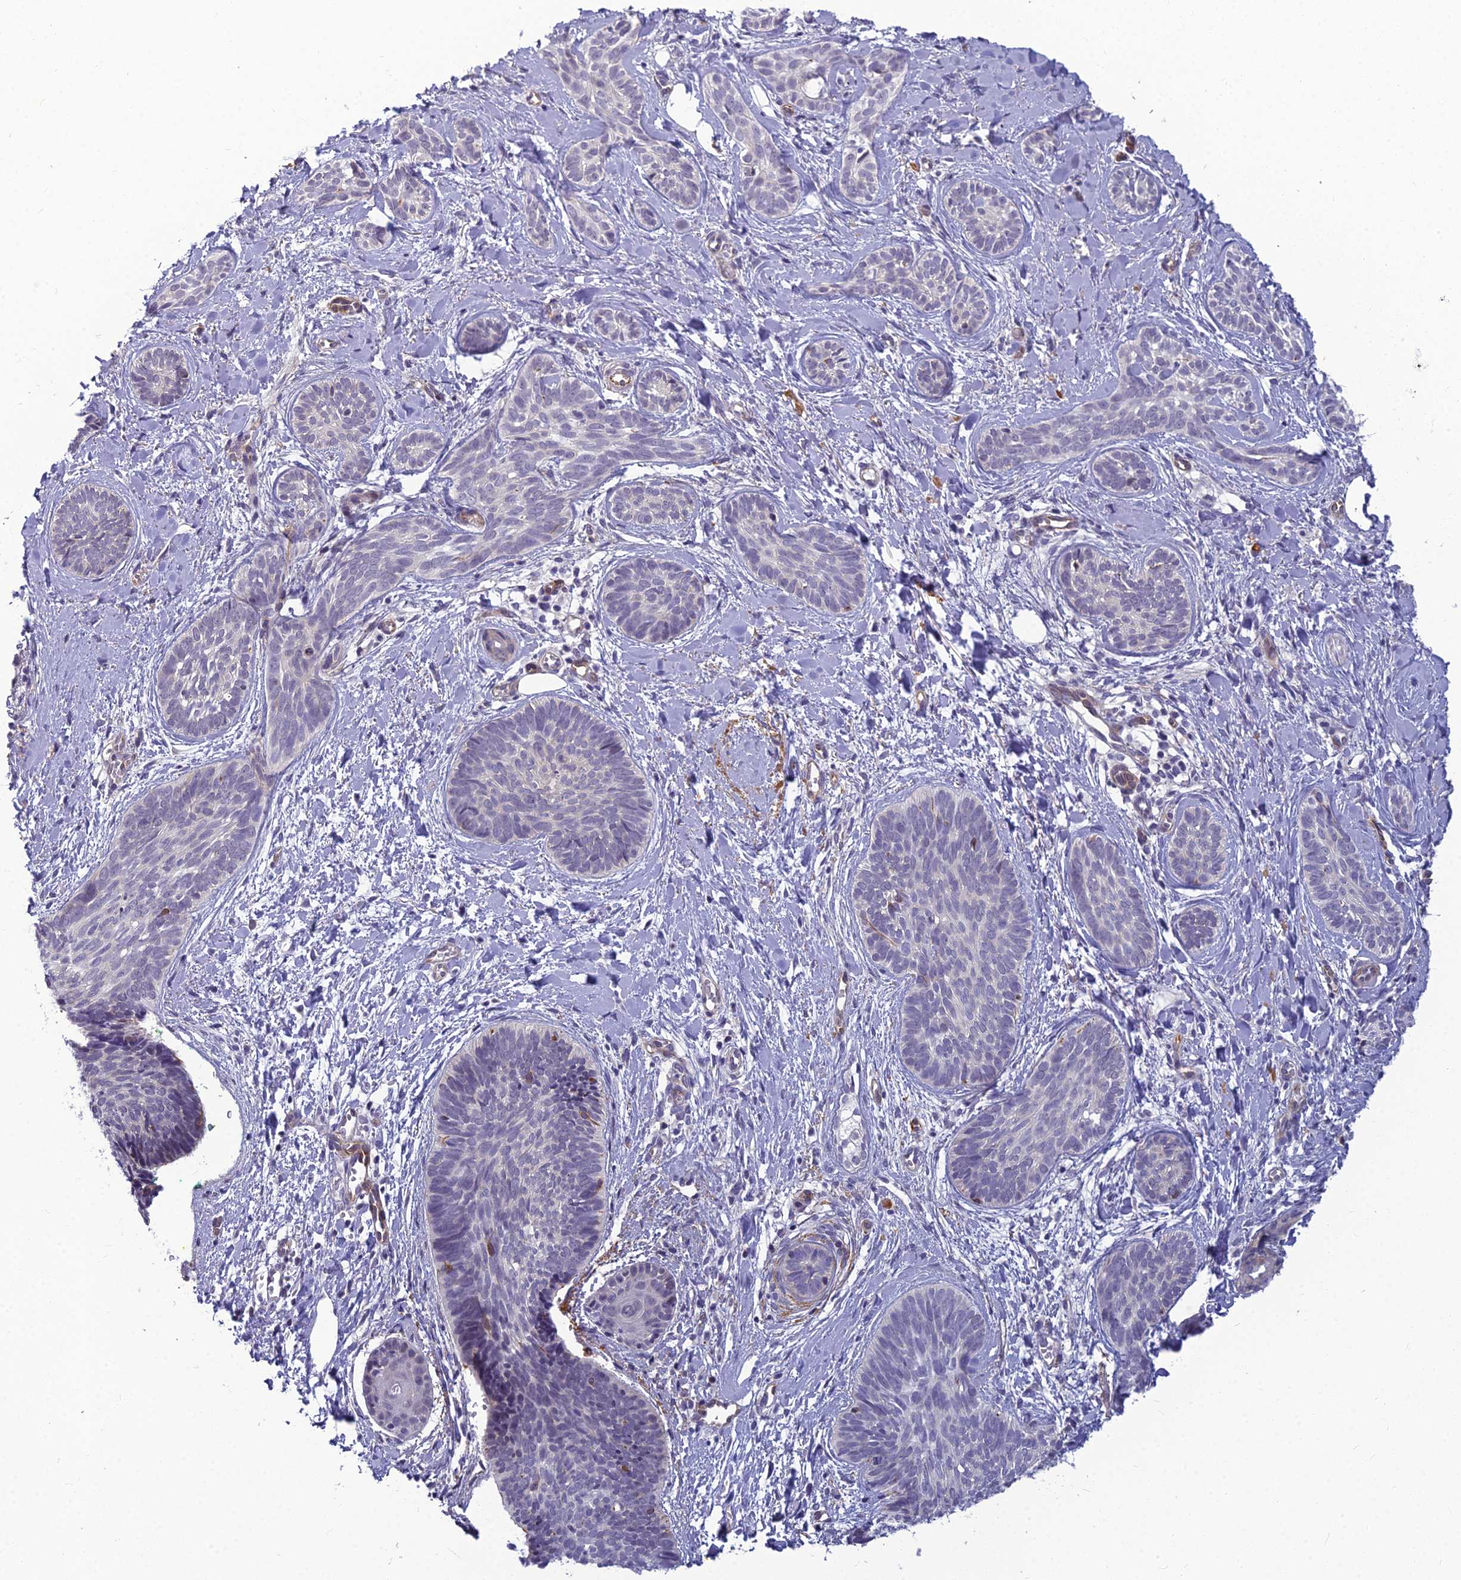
{"staining": {"intensity": "negative", "quantity": "none", "location": "none"}, "tissue": "skin cancer", "cell_type": "Tumor cells", "image_type": "cancer", "snomed": [{"axis": "morphology", "description": "Basal cell carcinoma"}, {"axis": "topography", "description": "Skin"}], "caption": "IHC of basal cell carcinoma (skin) reveals no staining in tumor cells. (DAB (3,3'-diaminobenzidine) immunohistochemistry (IHC), high magnification).", "gene": "RGL3", "patient": {"sex": "female", "age": 81}}